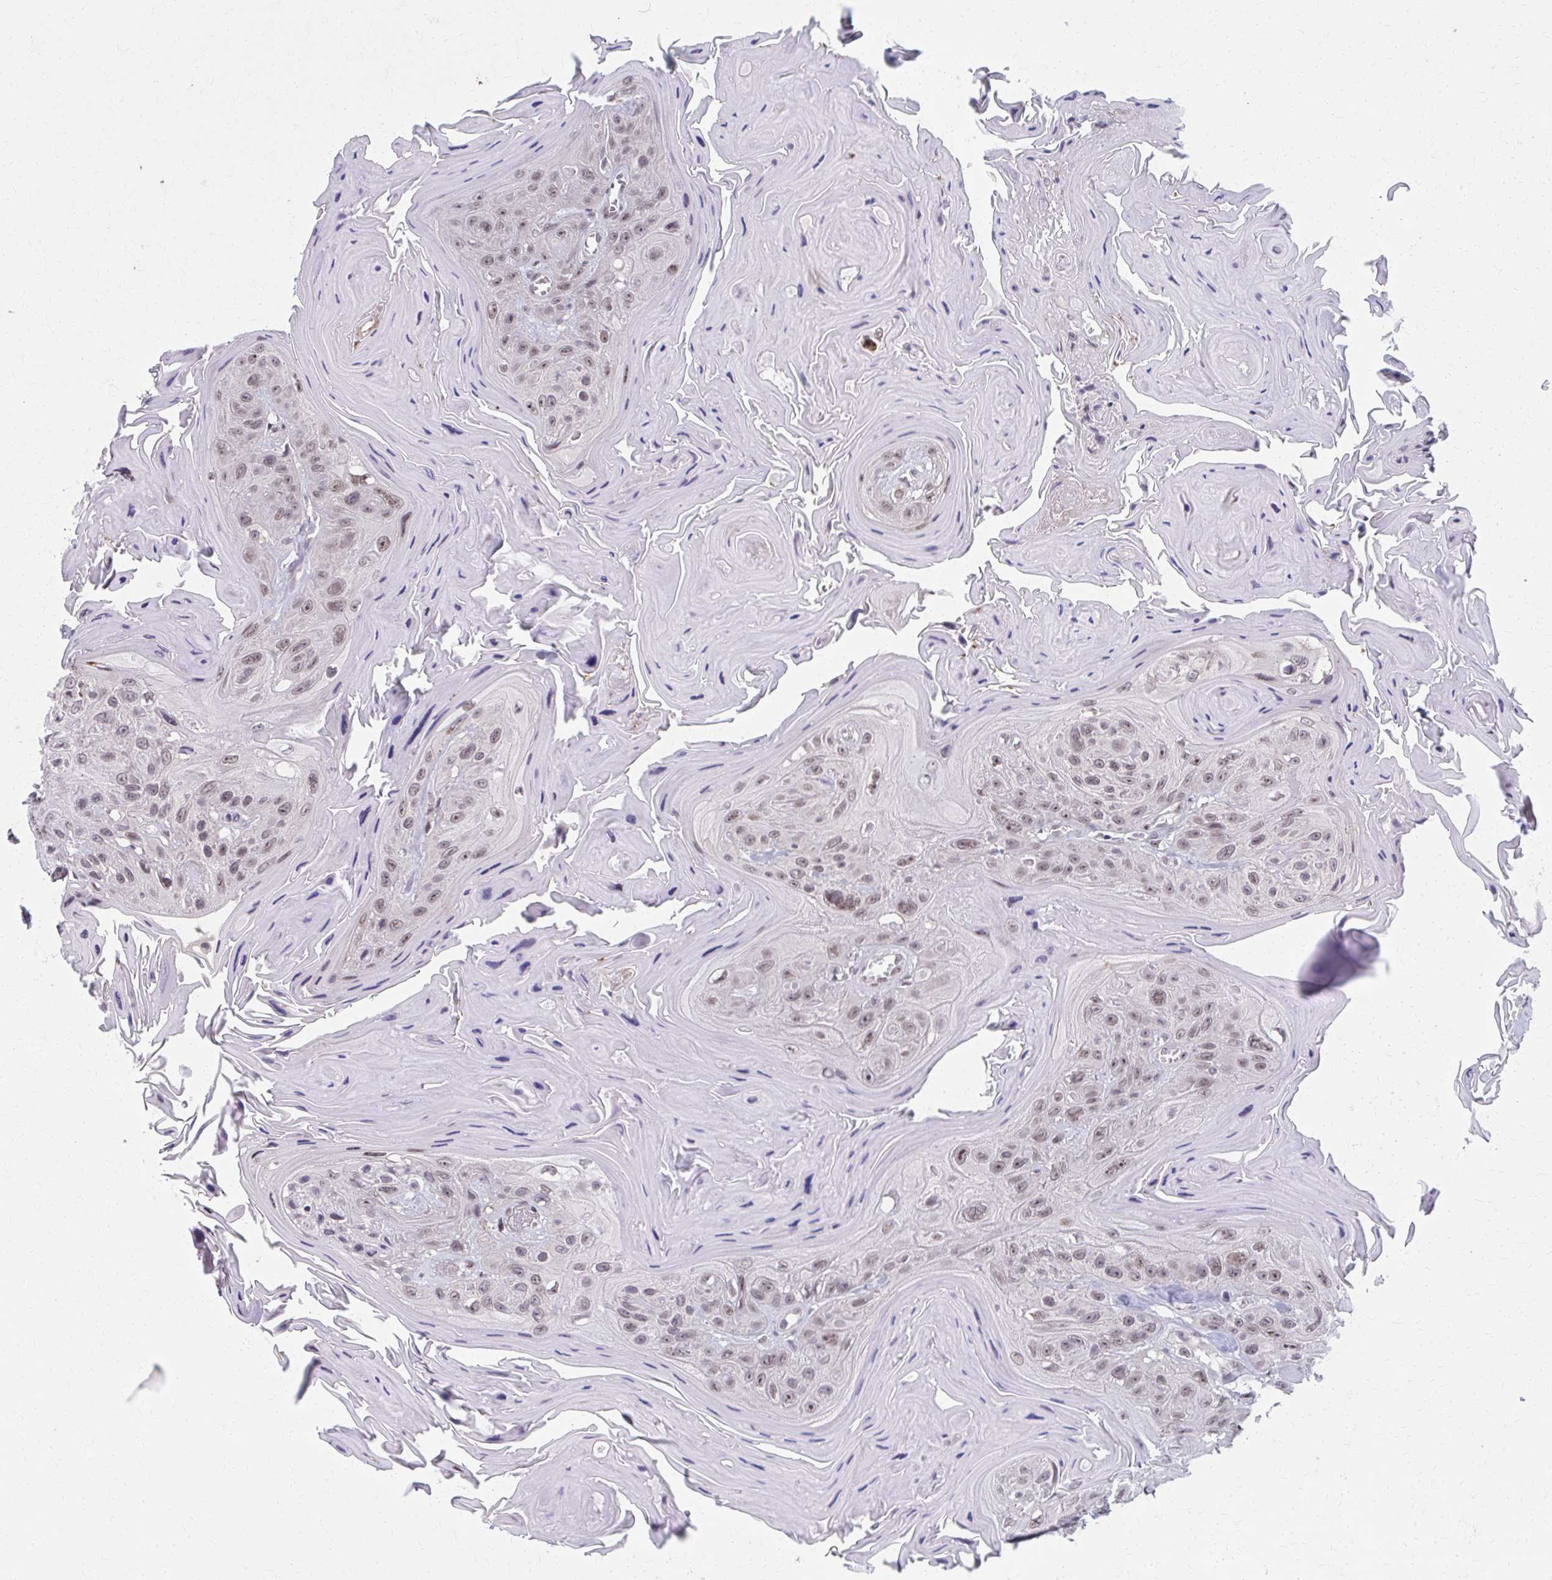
{"staining": {"intensity": "moderate", "quantity": ">75%", "location": "nuclear"}, "tissue": "head and neck cancer", "cell_type": "Tumor cells", "image_type": "cancer", "snomed": [{"axis": "morphology", "description": "Squamous cell carcinoma, NOS"}, {"axis": "topography", "description": "Head-Neck"}], "caption": "A high-resolution histopathology image shows immunohistochemistry staining of squamous cell carcinoma (head and neck), which exhibits moderate nuclear staining in approximately >75% of tumor cells.", "gene": "SETBP1", "patient": {"sex": "female", "age": 59}}